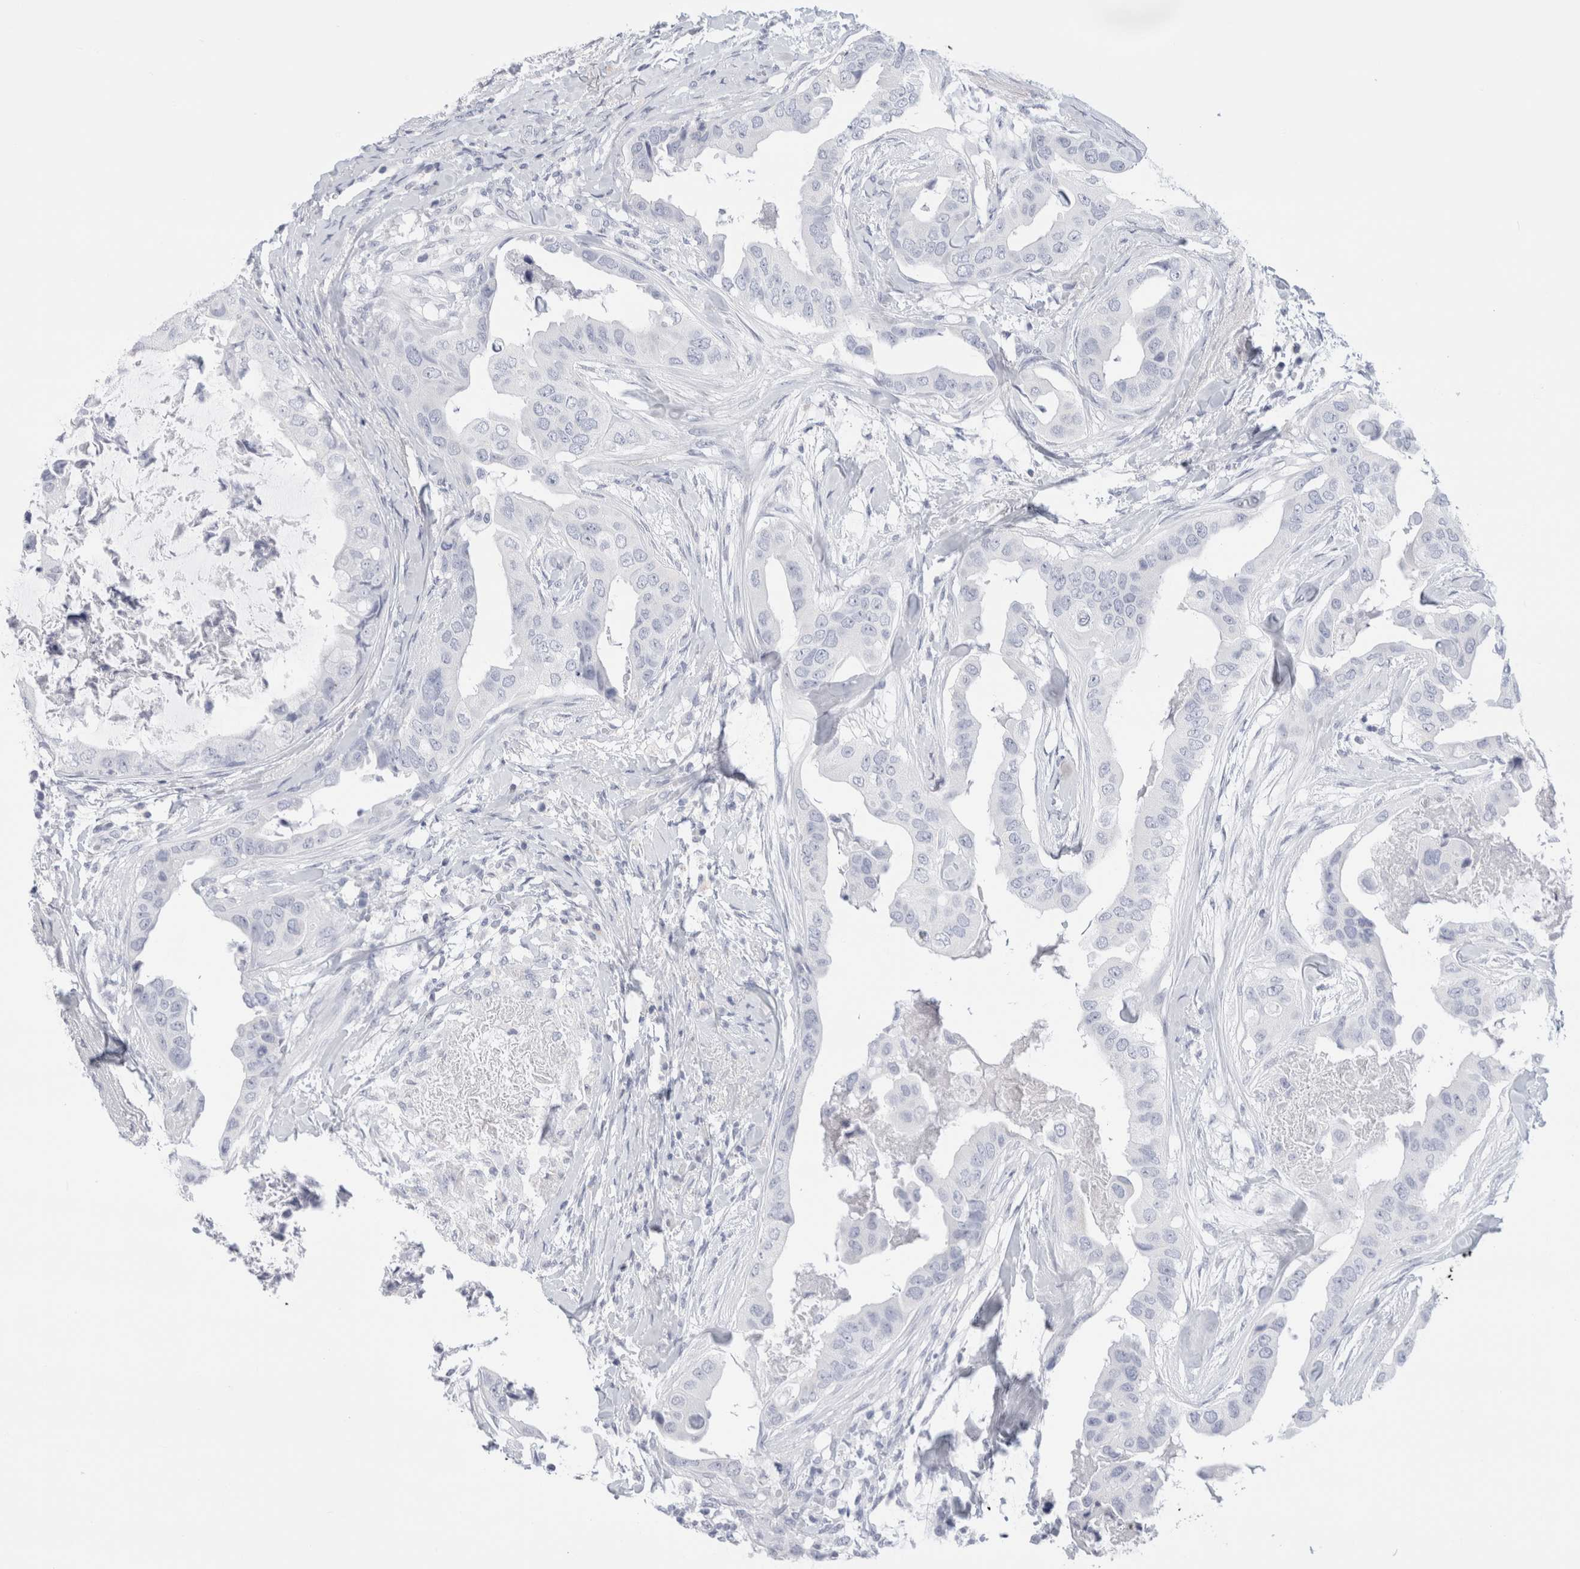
{"staining": {"intensity": "negative", "quantity": "none", "location": "none"}, "tissue": "breast cancer", "cell_type": "Tumor cells", "image_type": "cancer", "snomed": [{"axis": "morphology", "description": "Duct carcinoma"}, {"axis": "topography", "description": "Breast"}], "caption": "High magnification brightfield microscopy of infiltrating ductal carcinoma (breast) stained with DAB (3,3'-diaminobenzidine) (brown) and counterstained with hematoxylin (blue): tumor cells show no significant staining.", "gene": "ECHDC2", "patient": {"sex": "female", "age": 40}}